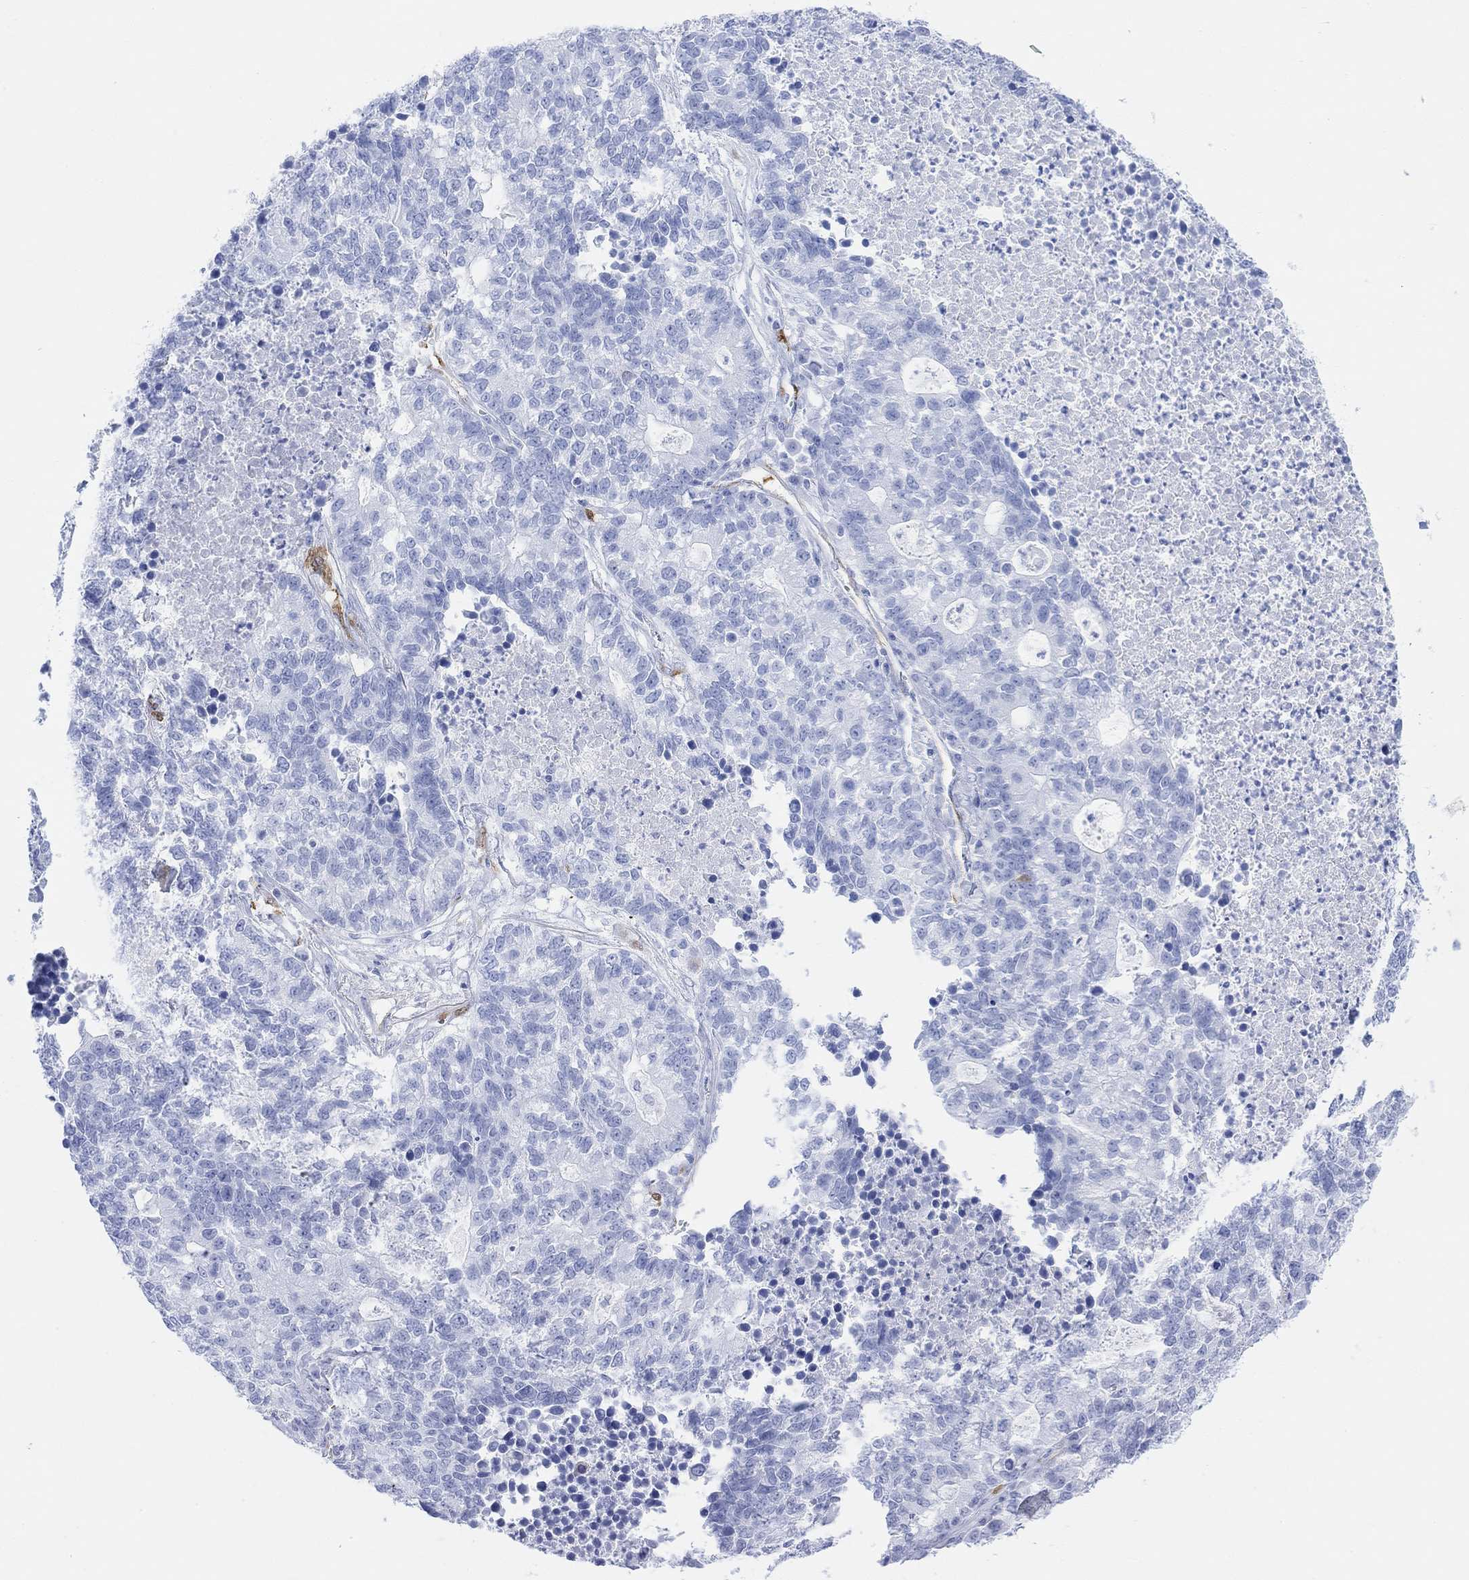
{"staining": {"intensity": "negative", "quantity": "none", "location": "none"}, "tissue": "lung cancer", "cell_type": "Tumor cells", "image_type": "cancer", "snomed": [{"axis": "morphology", "description": "Adenocarcinoma, NOS"}, {"axis": "topography", "description": "Lung"}], "caption": "Lung cancer was stained to show a protein in brown. There is no significant expression in tumor cells.", "gene": "TPPP3", "patient": {"sex": "male", "age": 57}}